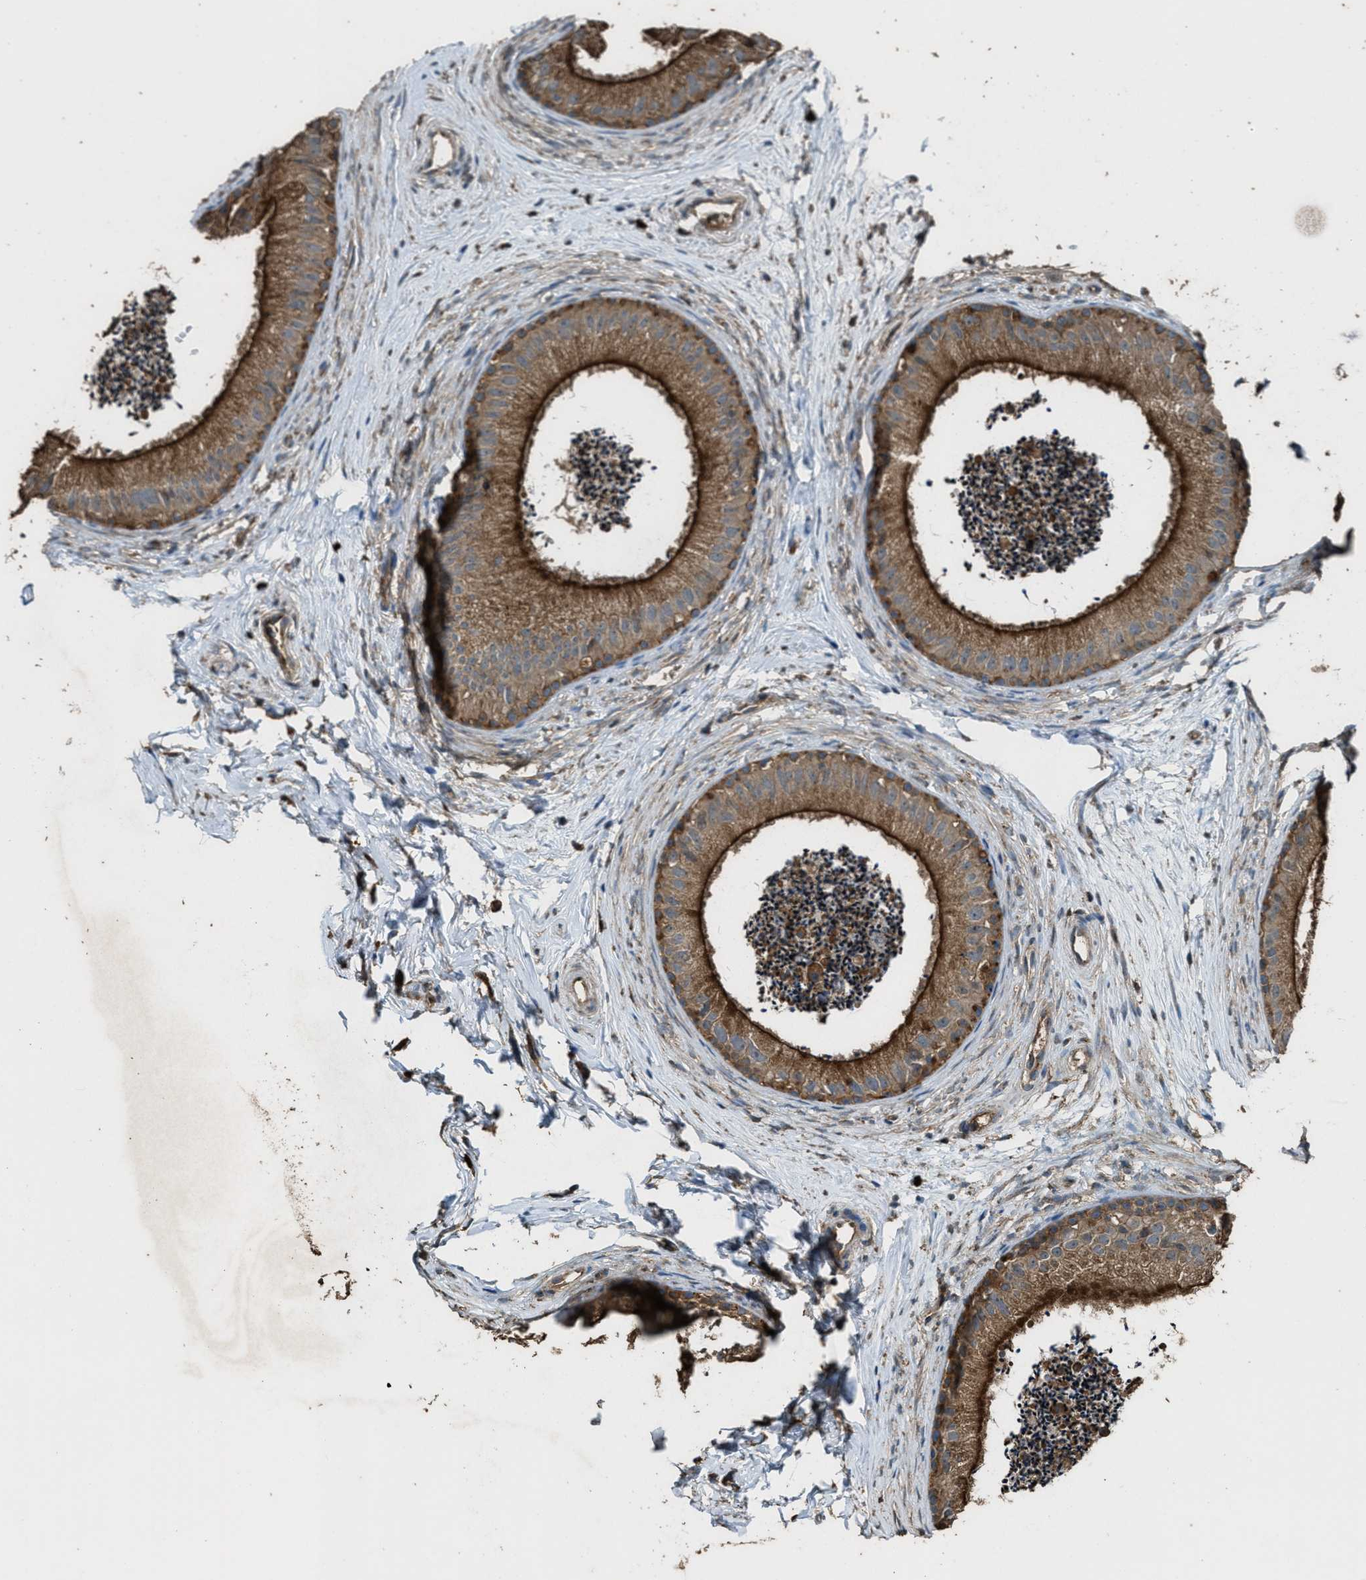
{"staining": {"intensity": "strong", "quantity": ">75%", "location": "cytoplasmic/membranous"}, "tissue": "epididymis", "cell_type": "Glandular cells", "image_type": "normal", "snomed": [{"axis": "morphology", "description": "Normal tissue, NOS"}, {"axis": "topography", "description": "Epididymis"}], "caption": "Immunohistochemical staining of benign human epididymis reveals high levels of strong cytoplasmic/membranous staining in about >75% of glandular cells.", "gene": "MAP3K8", "patient": {"sex": "male", "age": 56}}